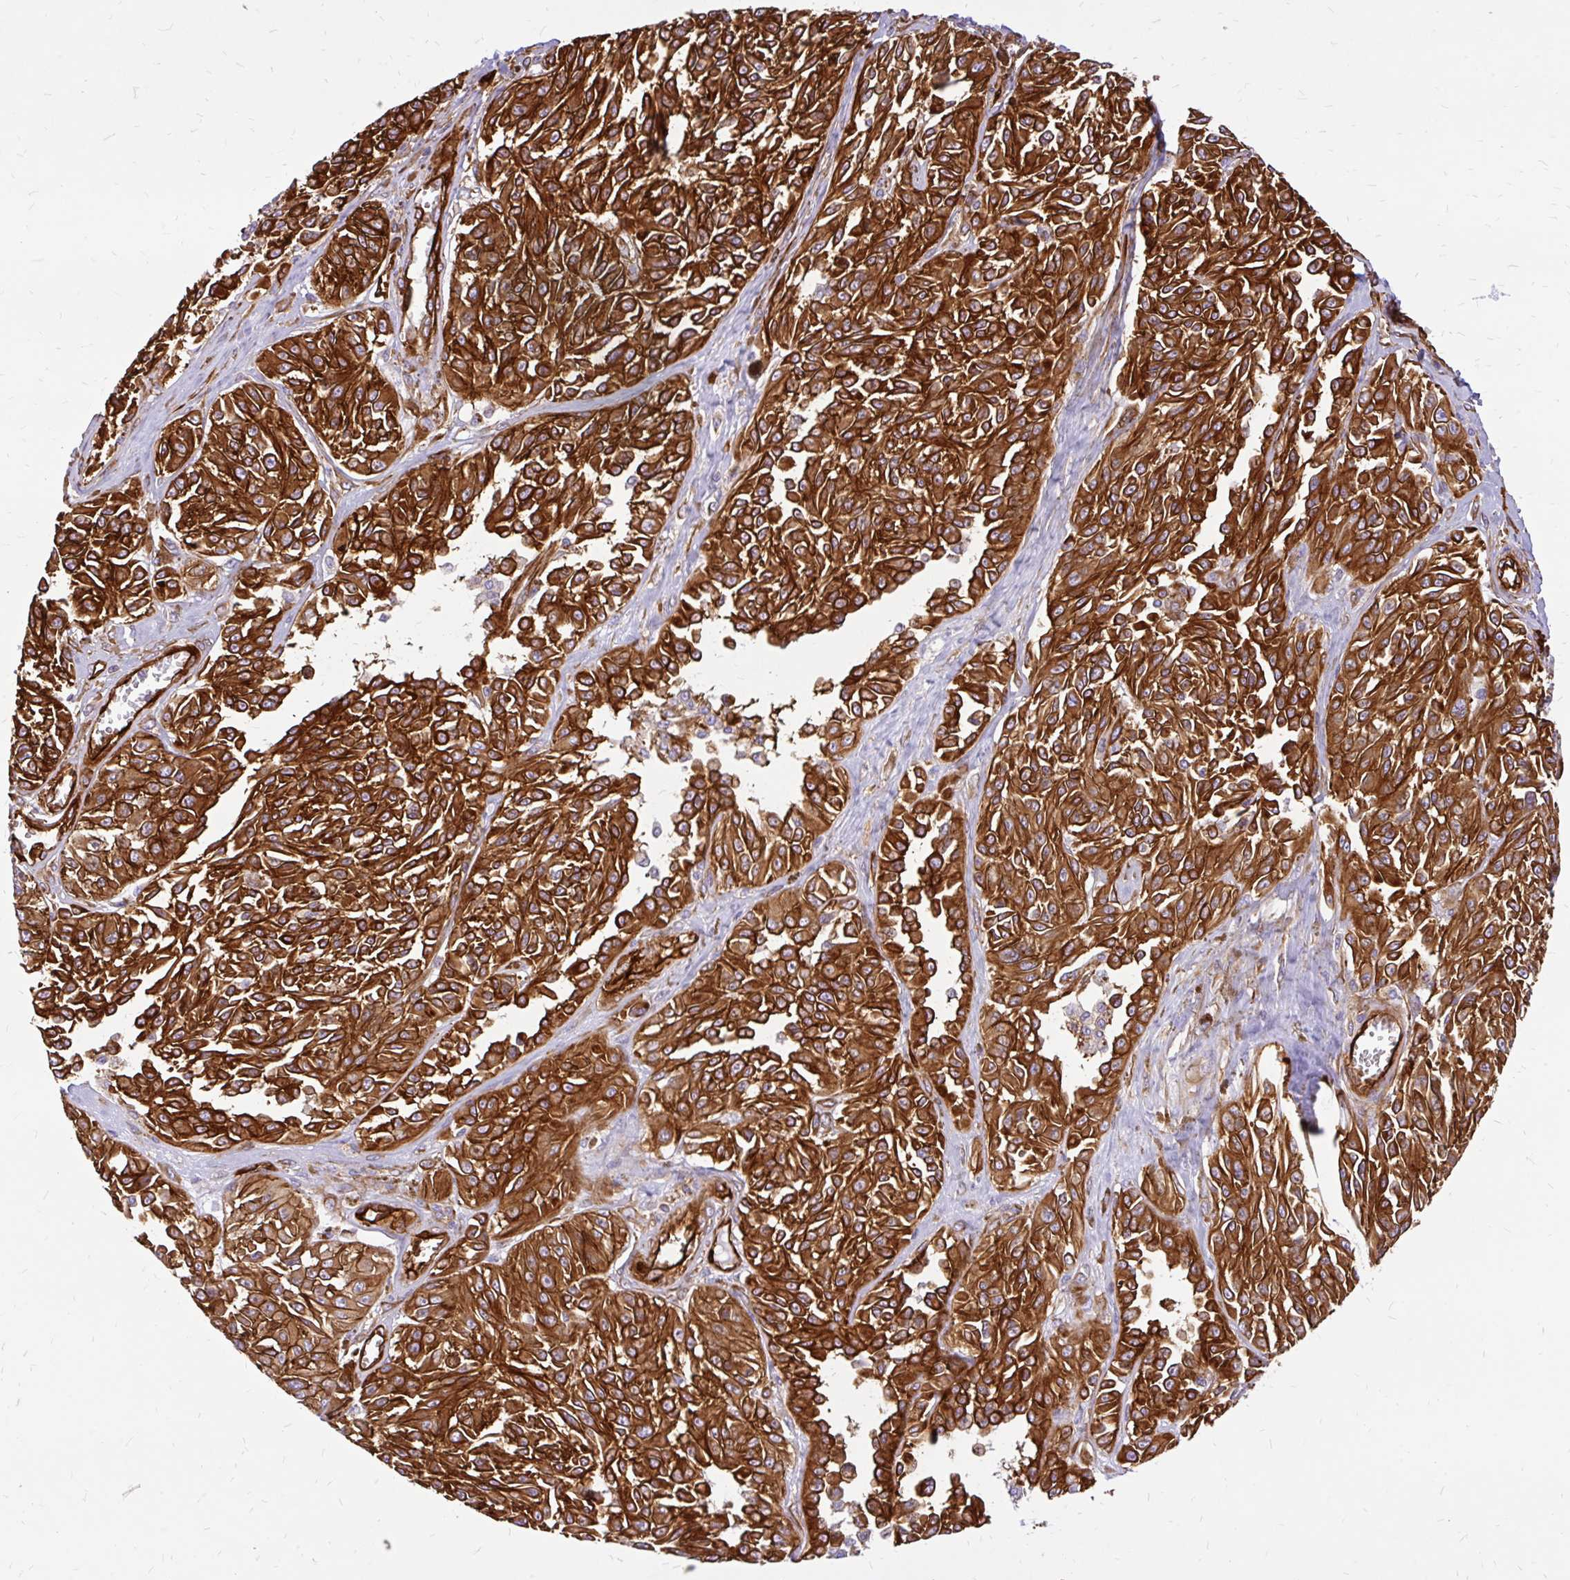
{"staining": {"intensity": "strong", "quantity": ">75%", "location": "cytoplasmic/membranous"}, "tissue": "melanoma", "cell_type": "Tumor cells", "image_type": "cancer", "snomed": [{"axis": "morphology", "description": "Malignant melanoma, NOS"}, {"axis": "topography", "description": "Skin"}], "caption": "The micrograph exhibits immunohistochemical staining of melanoma. There is strong cytoplasmic/membranous positivity is identified in approximately >75% of tumor cells.", "gene": "MAP1LC3B", "patient": {"sex": "male", "age": 94}}